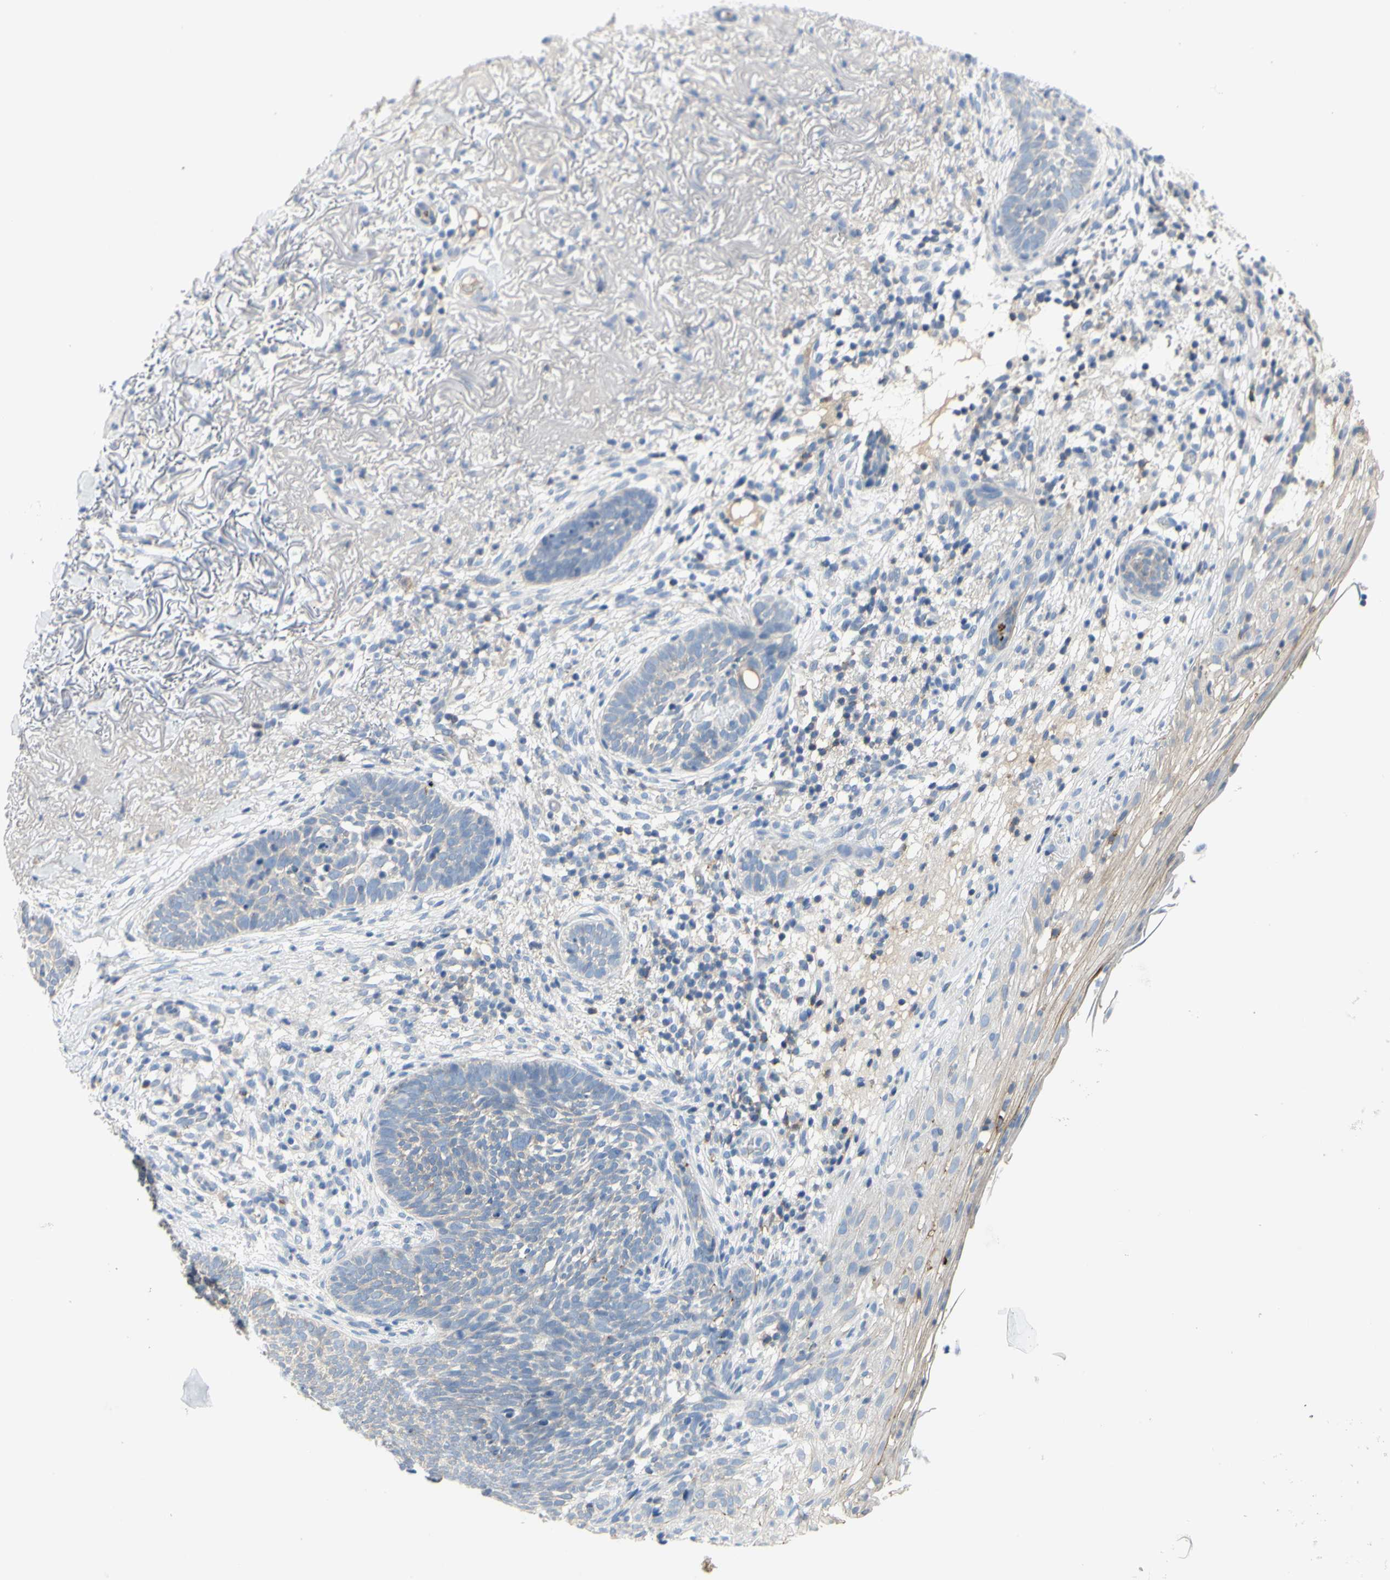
{"staining": {"intensity": "weak", "quantity": ">75%", "location": "cytoplasmic/membranous"}, "tissue": "skin cancer", "cell_type": "Tumor cells", "image_type": "cancer", "snomed": [{"axis": "morphology", "description": "Basal cell carcinoma"}, {"axis": "topography", "description": "Skin"}], "caption": "High-magnification brightfield microscopy of skin basal cell carcinoma stained with DAB (3,3'-diaminobenzidine) (brown) and counterstained with hematoxylin (blue). tumor cells exhibit weak cytoplasmic/membranous staining is appreciated in approximately>75% of cells.", "gene": "MUC1", "patient": {"sex": "female", "age": 70}}